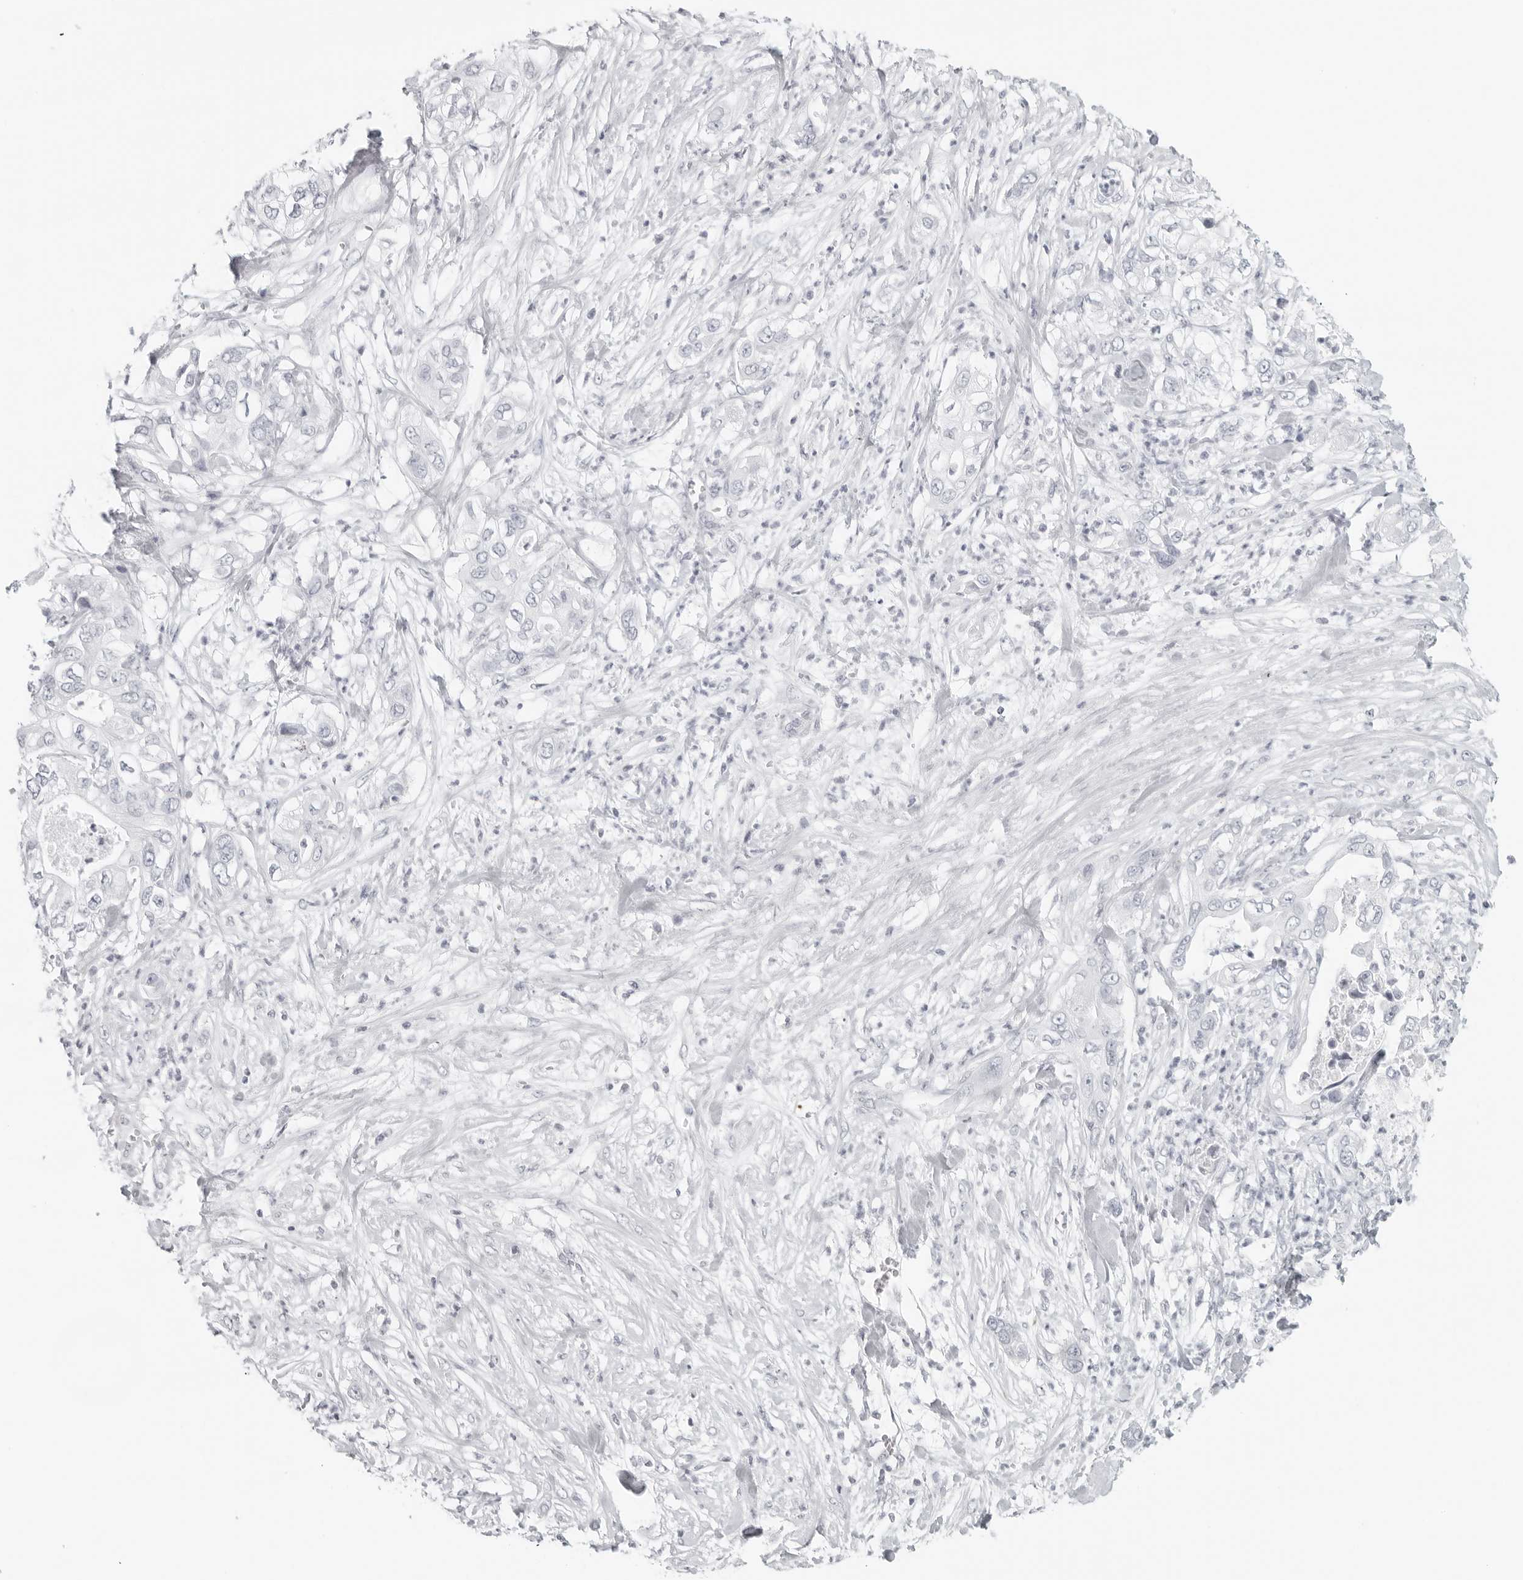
{"staining": {"intensity": "negative", "quantity": "none", "location": "none"}, "tissue": "pancreatic cancer", "cell_type": "Tumor cells", "image_type": "cancer", "snomed": [{"axis": "morphology", "description": "Adenocarcinoma, NOS"}, {"axis": "topography", "description": "Pancreas"}], "caption": "Immunohistochemistry (IHC) histopathology image of adenocarcinoma (pancreatic) stained for a protein (brown), which displays no positivity in tumor cells. (Stains: DAB IHC with hematoxylin counter stain, Microscopy: brightfield microscopy at high magnification).", "gene": "RPS6KC1", "patient": {"sex": "female", "age": 78}}